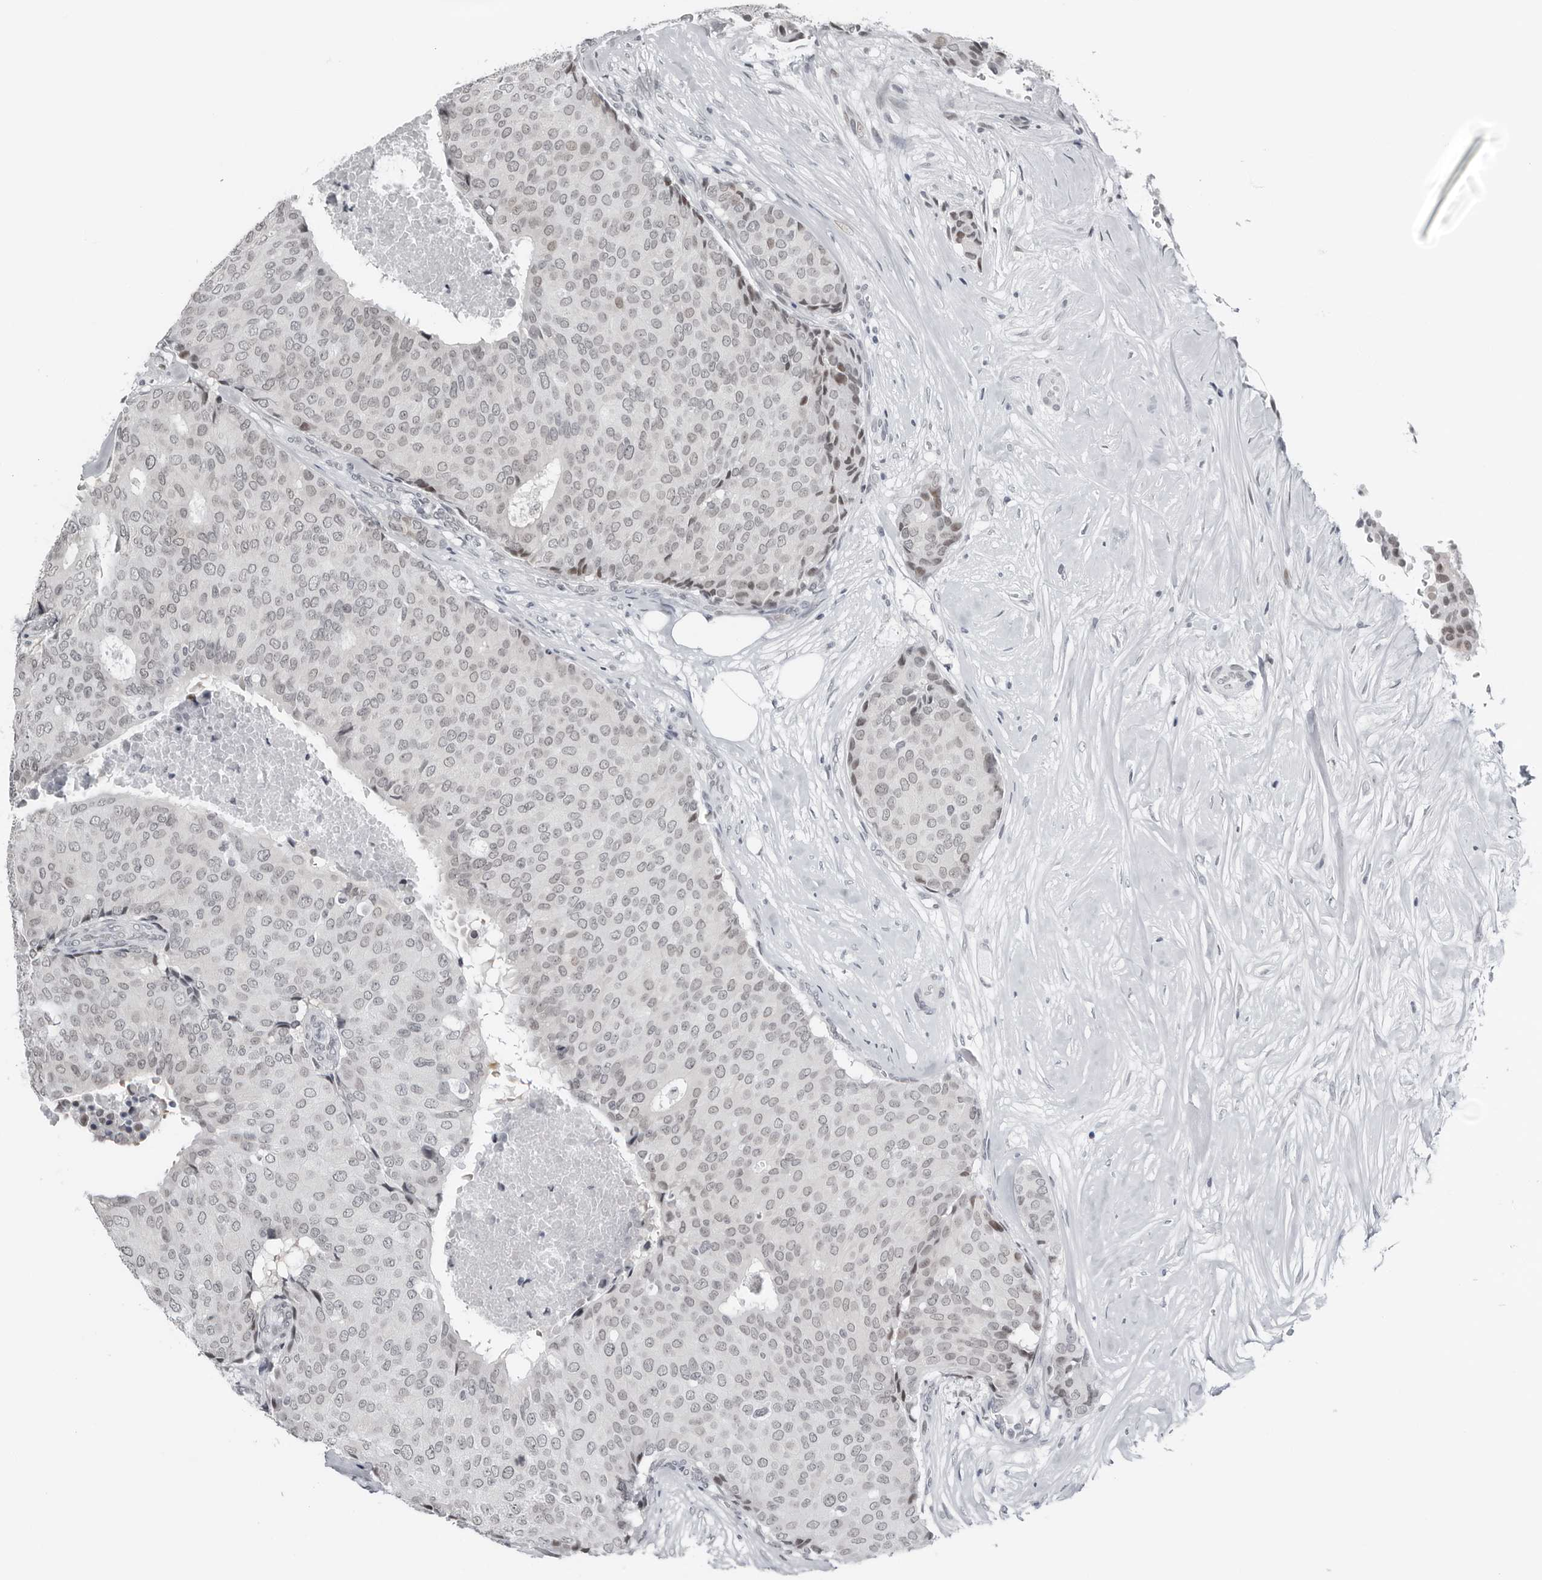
{"staining": {"intensity": "weak", "quantity": "<25%", "location": "nuclear"}, "tissue": "breast cancer", "cell_type": "Tumor cells", "image_type": "cancer", "snomed": [{"axis": "morphology", "description": "Duct carcinoma"}, {"axis": "topography", "description": "Breast"}], "caption": "Breast cancer stained for a protein using immunohistochemistry (IHC) displays no staining tumor cells.", "gene": "PPP1R42", "patient": {"sex": "female", "age": 75}}